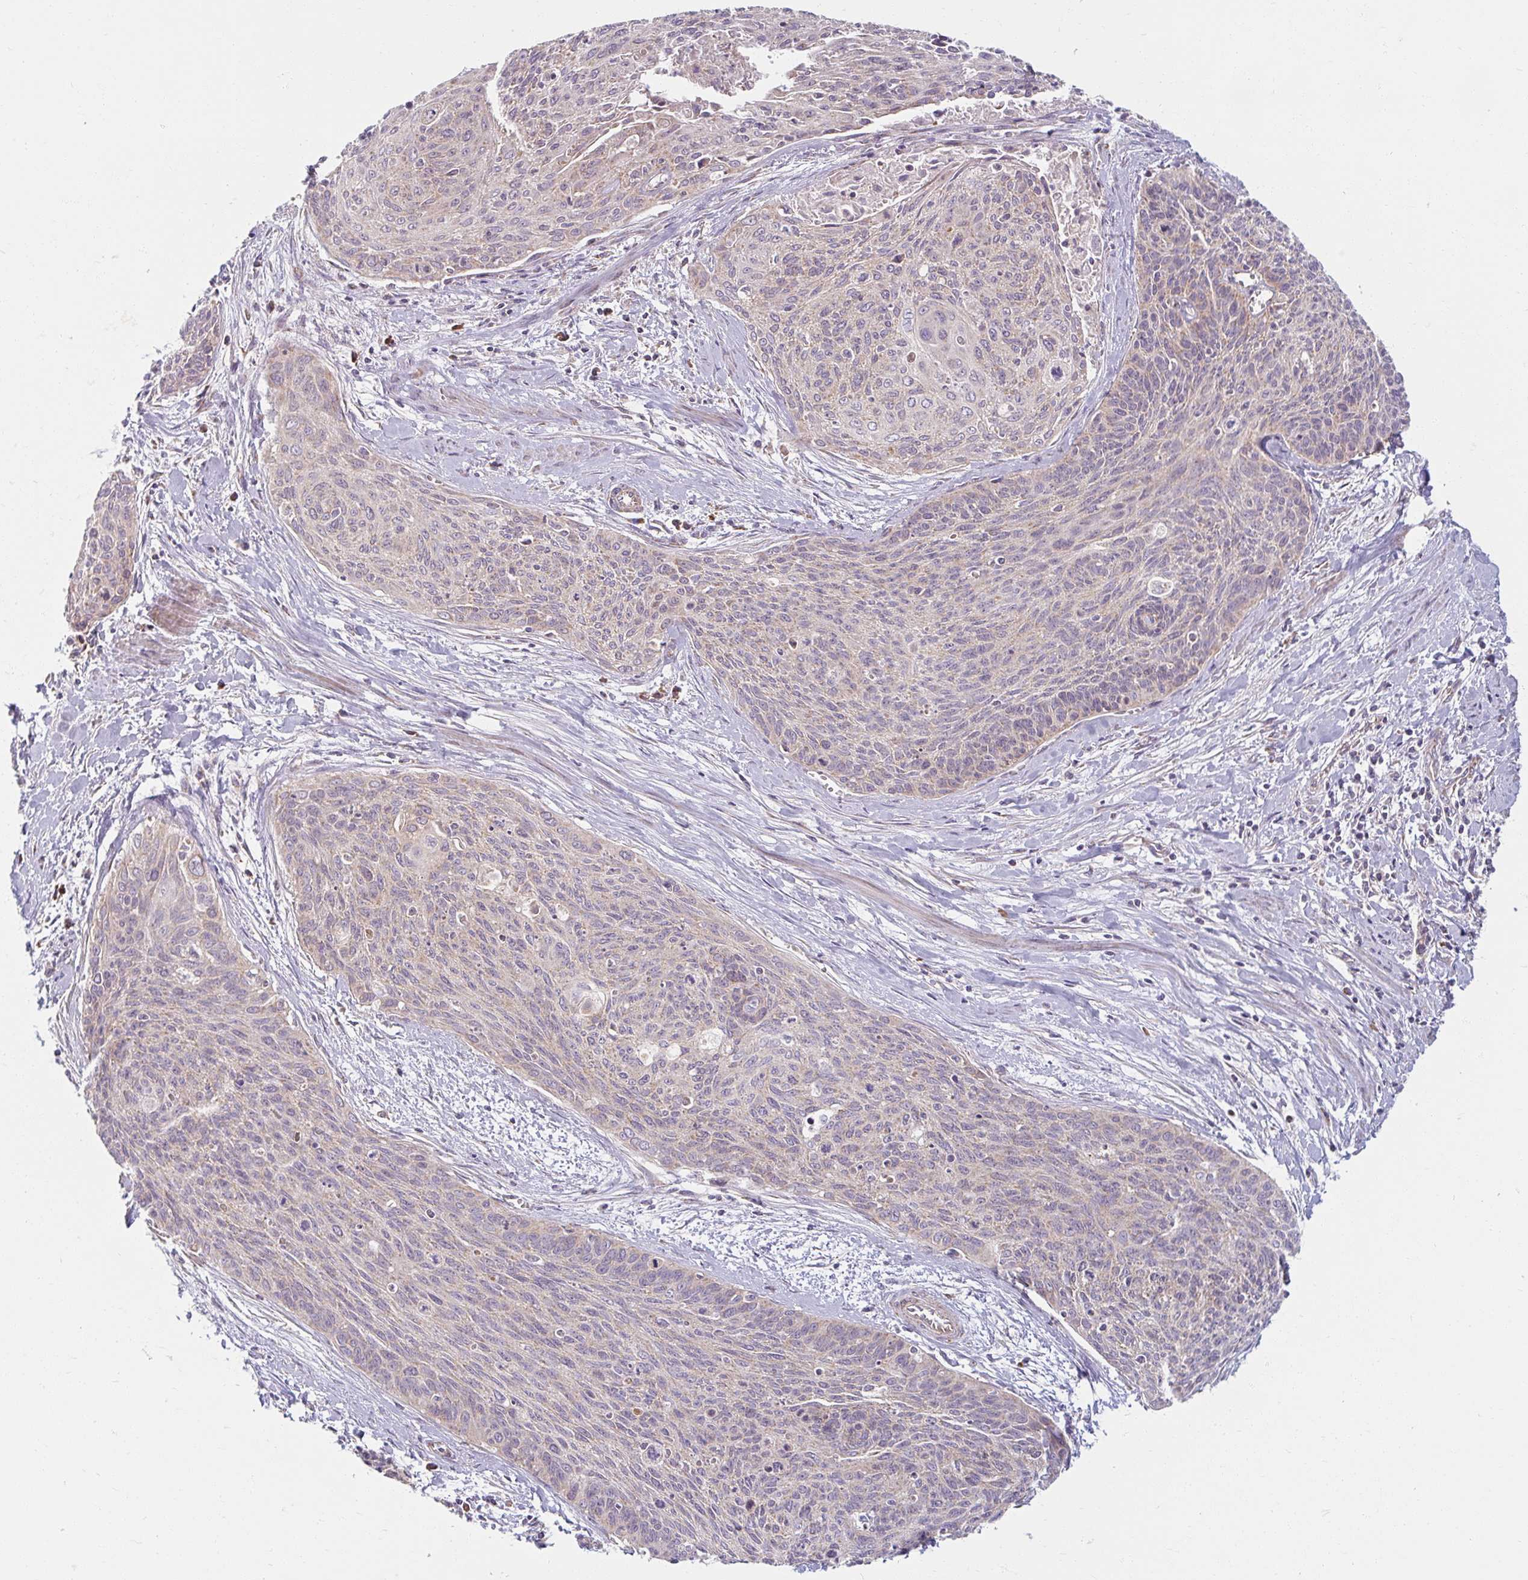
{"staining": {"intensity": "weak", "quantity": "<25%", "location": "cytoplasmic/membranous"}, "tissue": "cervical cancer", "cell_type": "Tumor cells", "image_type": "cancer", "snomed": [{"axis": "morphology", "description": "Squamous cell carcinoma, NOS"}, {"axis": "topography", "description": "Cervix"}], "caption": "The immunohistochemistry (IHC) photomicrograph has no significant expression in tumor cells of cervical squamous cell carcinoma tissue.", "gene": "SKP2", "patient": {"sex": "female", "age": 55}}